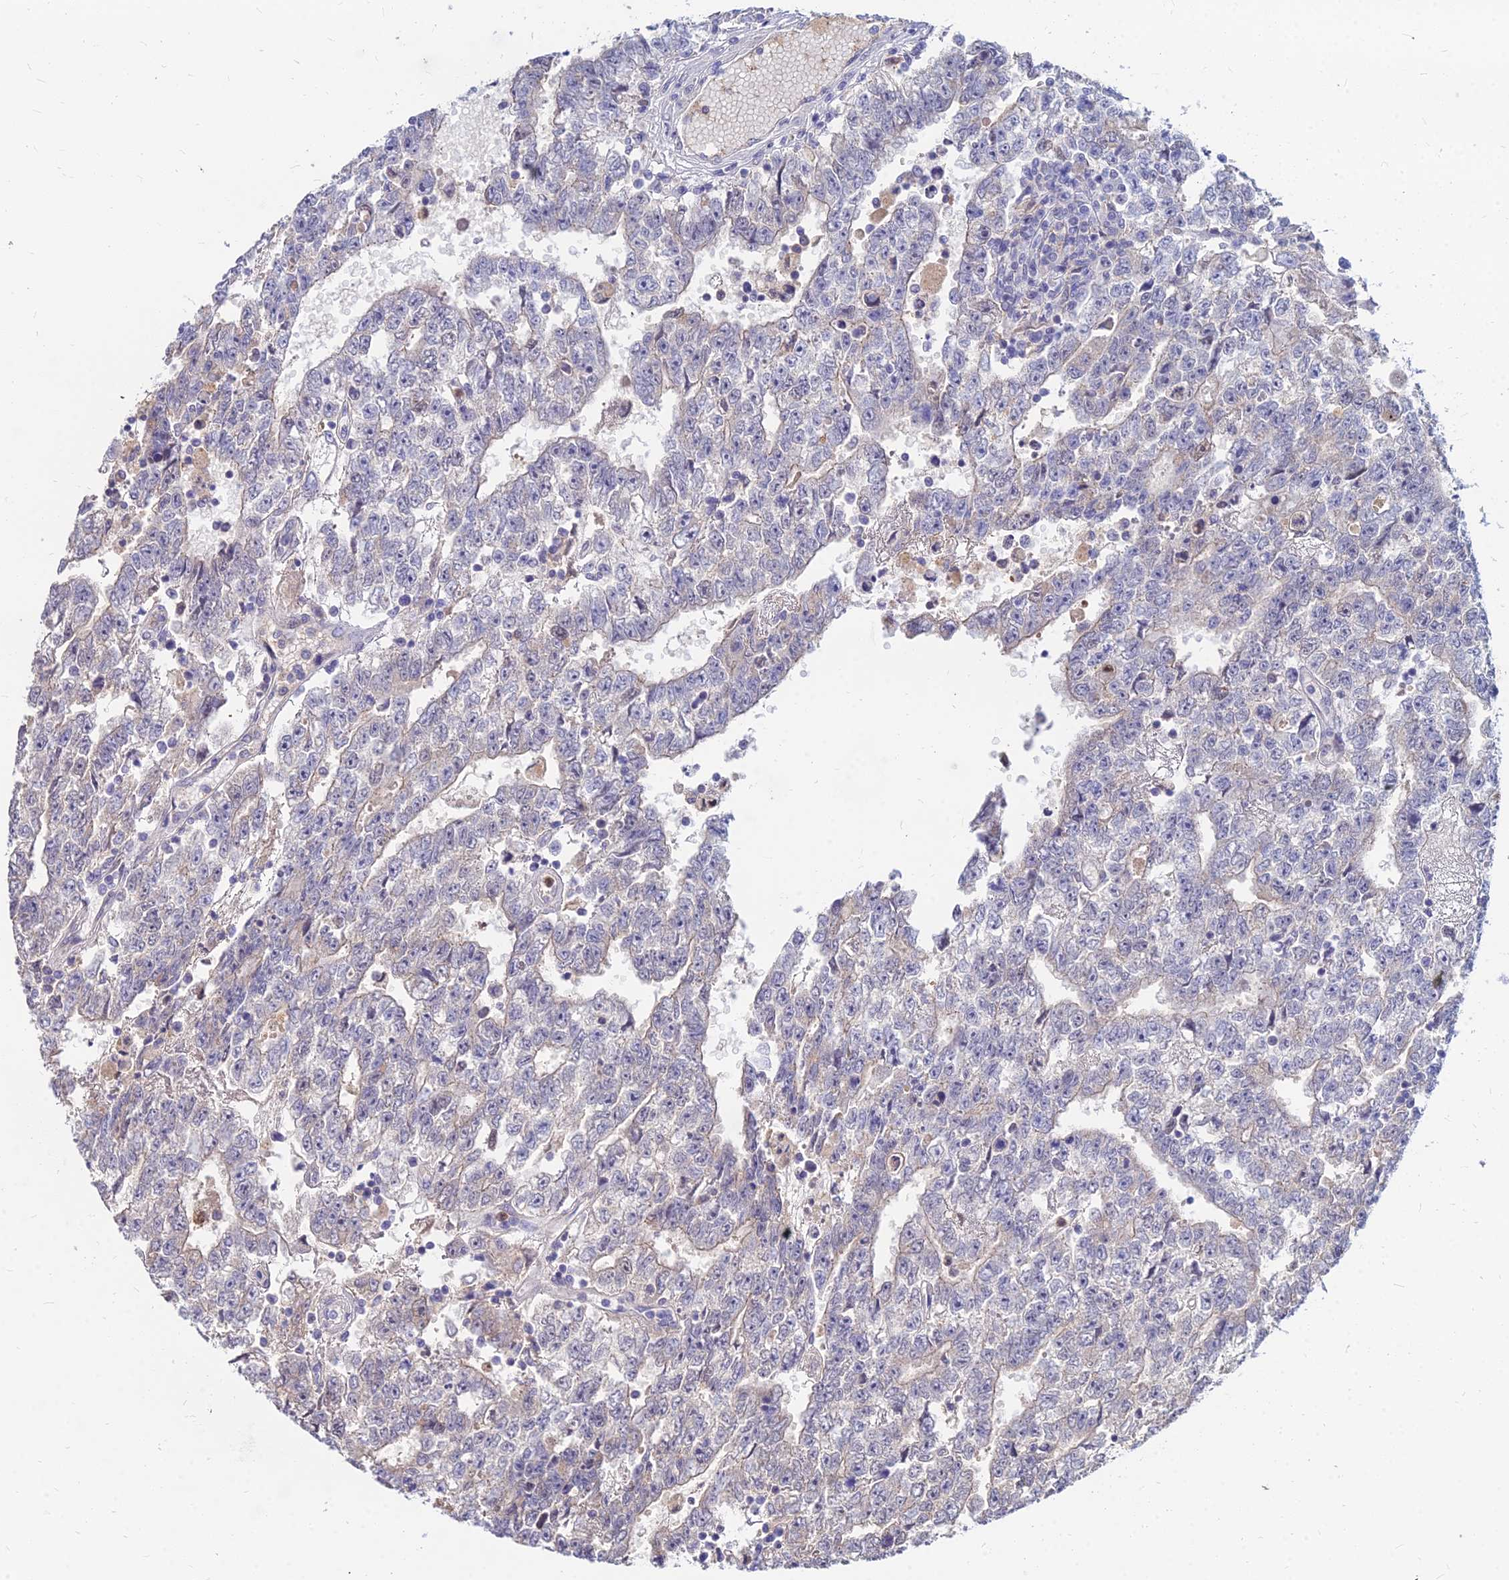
{"staining": {"intensity": "negative", "quantity": "none", "location": "none"}, "tissue": "testis cancer", "cell_type": "Tumor cells", "image_type": "cancer", "snomed": [{"axis": "morphology", "description": "Carcinoma, Embryonal, NOS"}, {"axis": "topography", "description": "Testis"}], "caption": "Embryonal carcinoma (testis) stained for a protein using IHC shows no expression tumor cells.", "gene": "GOLGA6D", "patient": {"sex": "male", "age": 25}}